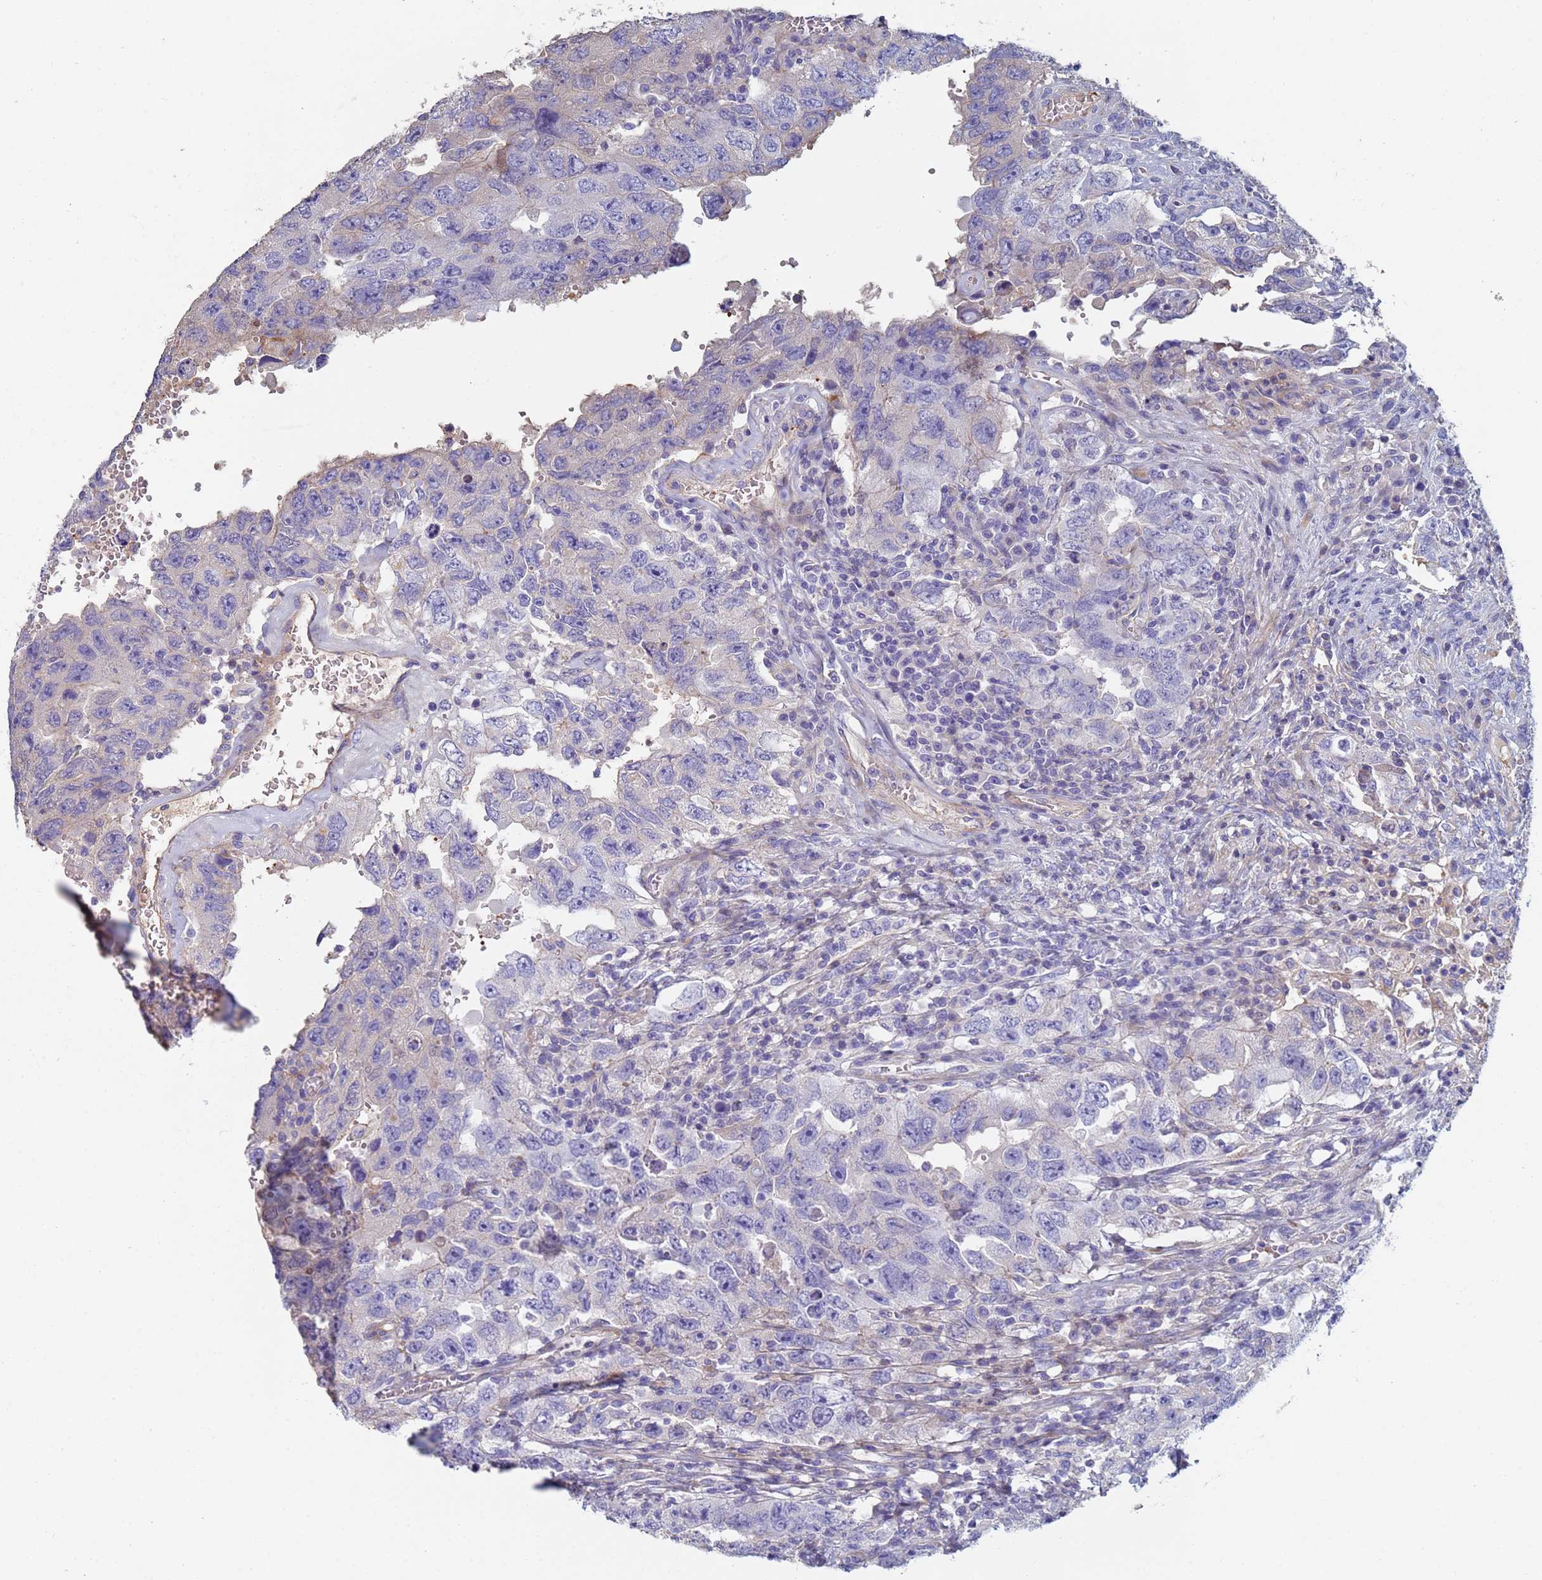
{"staining": {"intensity": "negative", "quantity": "none", "location": "none"}, "tissue": "testis cancer", "cell_type": "Tumor cells", "image_type": "cancer", "snomed": [{"axis": "morphology", "description": "Carcinoma, Embryonal, NOS"}, {"axis": "topography", "description": "Testis"}], "caption": "Immunohistochemistry (IHC) histopathology image of neoplastic tissue: testis cancer (embryonal carcinoma) stained with DAB (3,3'-diaminobenzidine) displays no significant protein positivity in tumor cells.", "gene": "ABCA8", "patient": {"sex": "male", "age": 26}}